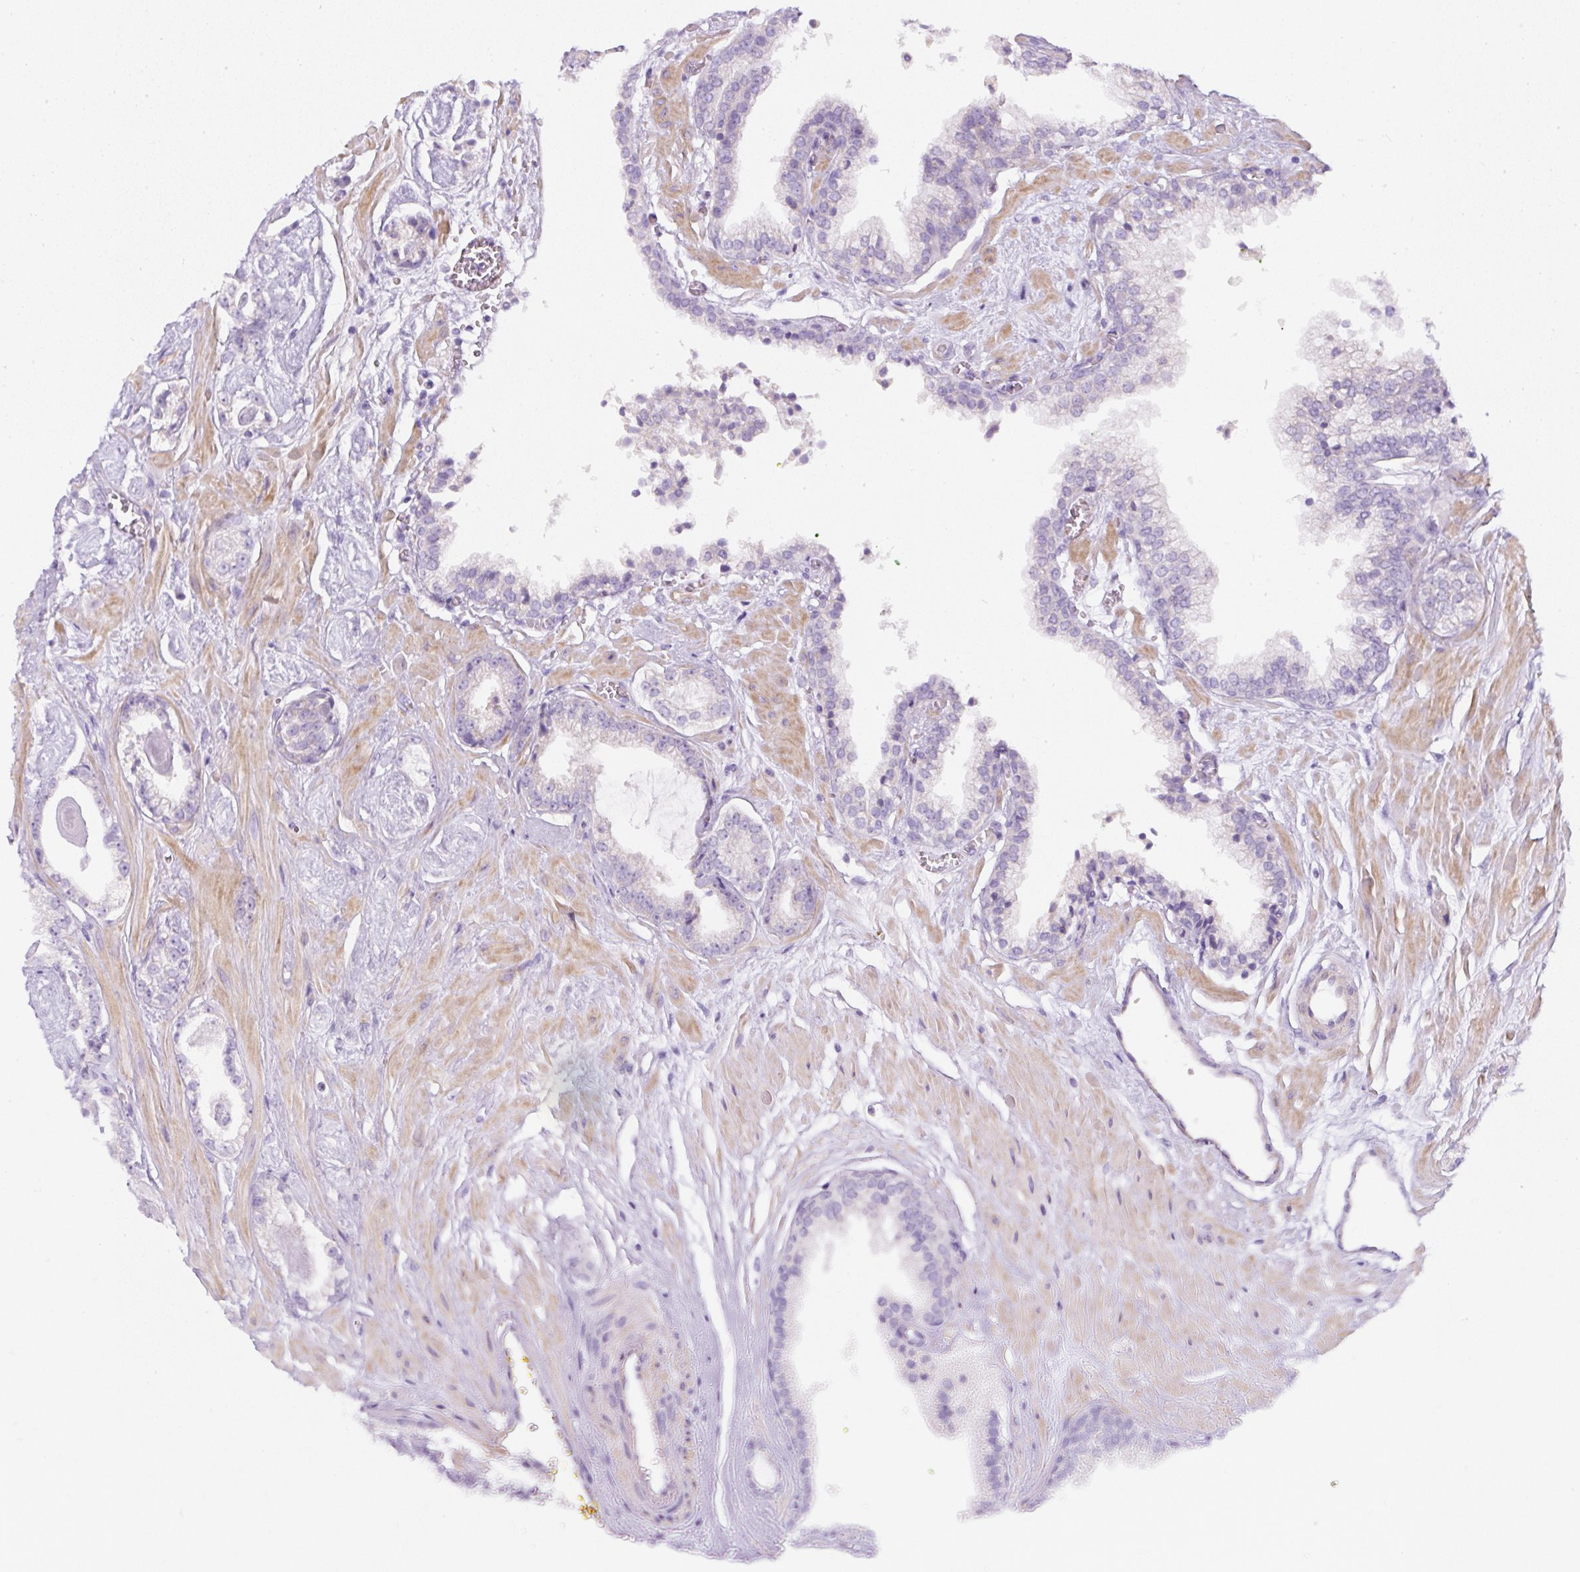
{"staining": {"intensity": "negative", "quantity": "none", "location": "none"}, "tissue": "prostate cancer", "cell_type": "Tumor cells", "image_type": "cancer", "snomed": [{"axis": "morphology", "description": "Adenocarcinoma, Low grade"}, {"axis": "topography", "description": "Prostate"}], "caption": "Tumor cells are negative for brown protein staining in prostate cancer (adenocarcinoma (low-grade)).", "gene": "ERAP2", "patient": {"sex": "male", "age": 60}}